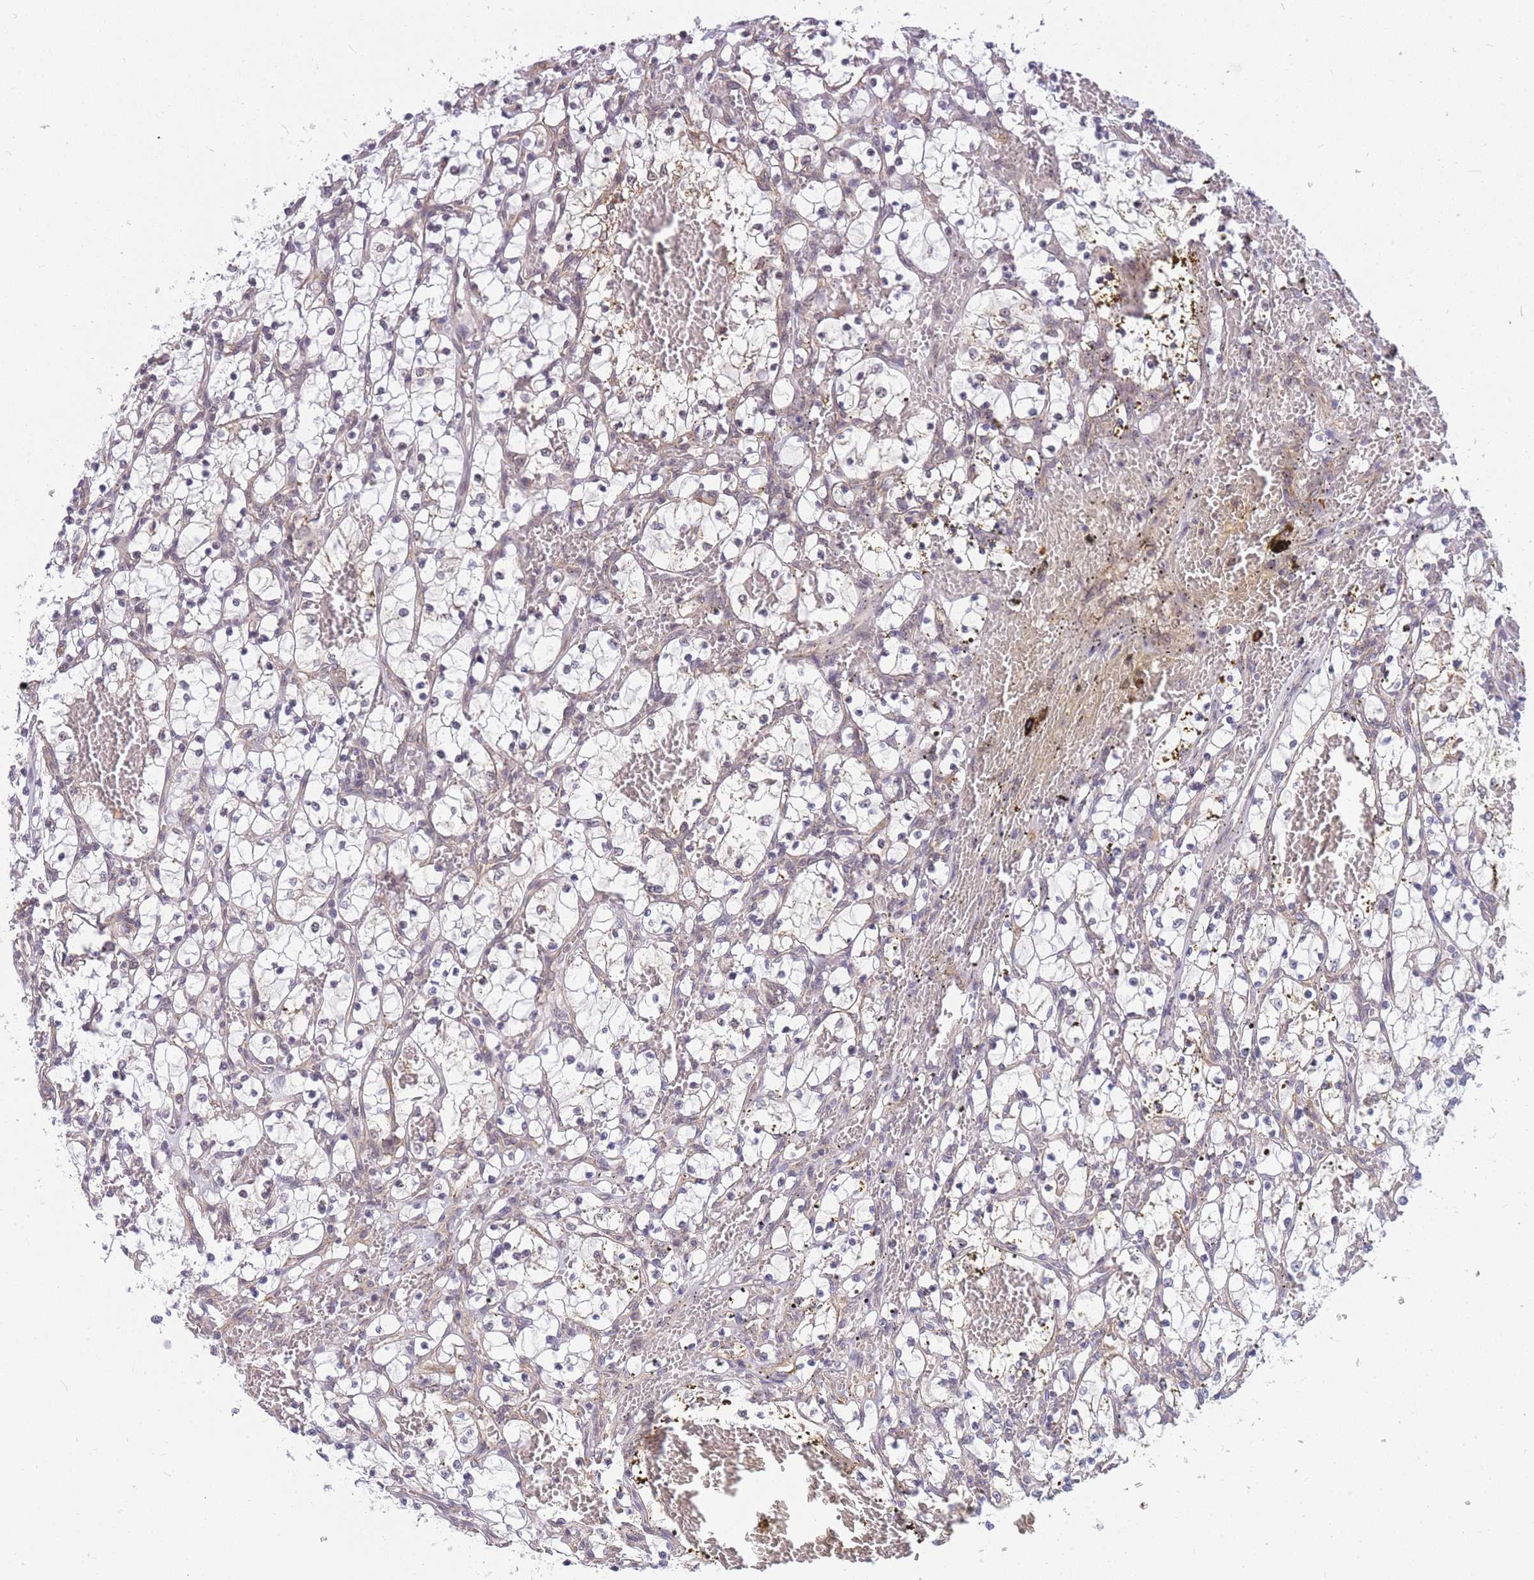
{"staining": {"intensity": "negative", "quantity": "none", "location": "none"}, "tissue": "renal cancer", "cell_type": "Tumor cells", "image_type": "cancer", "snomed": [{"axis": "morphology", "description": "Adenocarcinoma, NOS"}, {"axis": "topography", "description": "Kidney"}], "caption": "Immunohistochemistry (IHC) histopathology image of renal cancer stained for a protein (brown), which reveals no staining in tumor cells.", "gene": "MRPL23", "patient": {"sex": "female", "age": 69}}